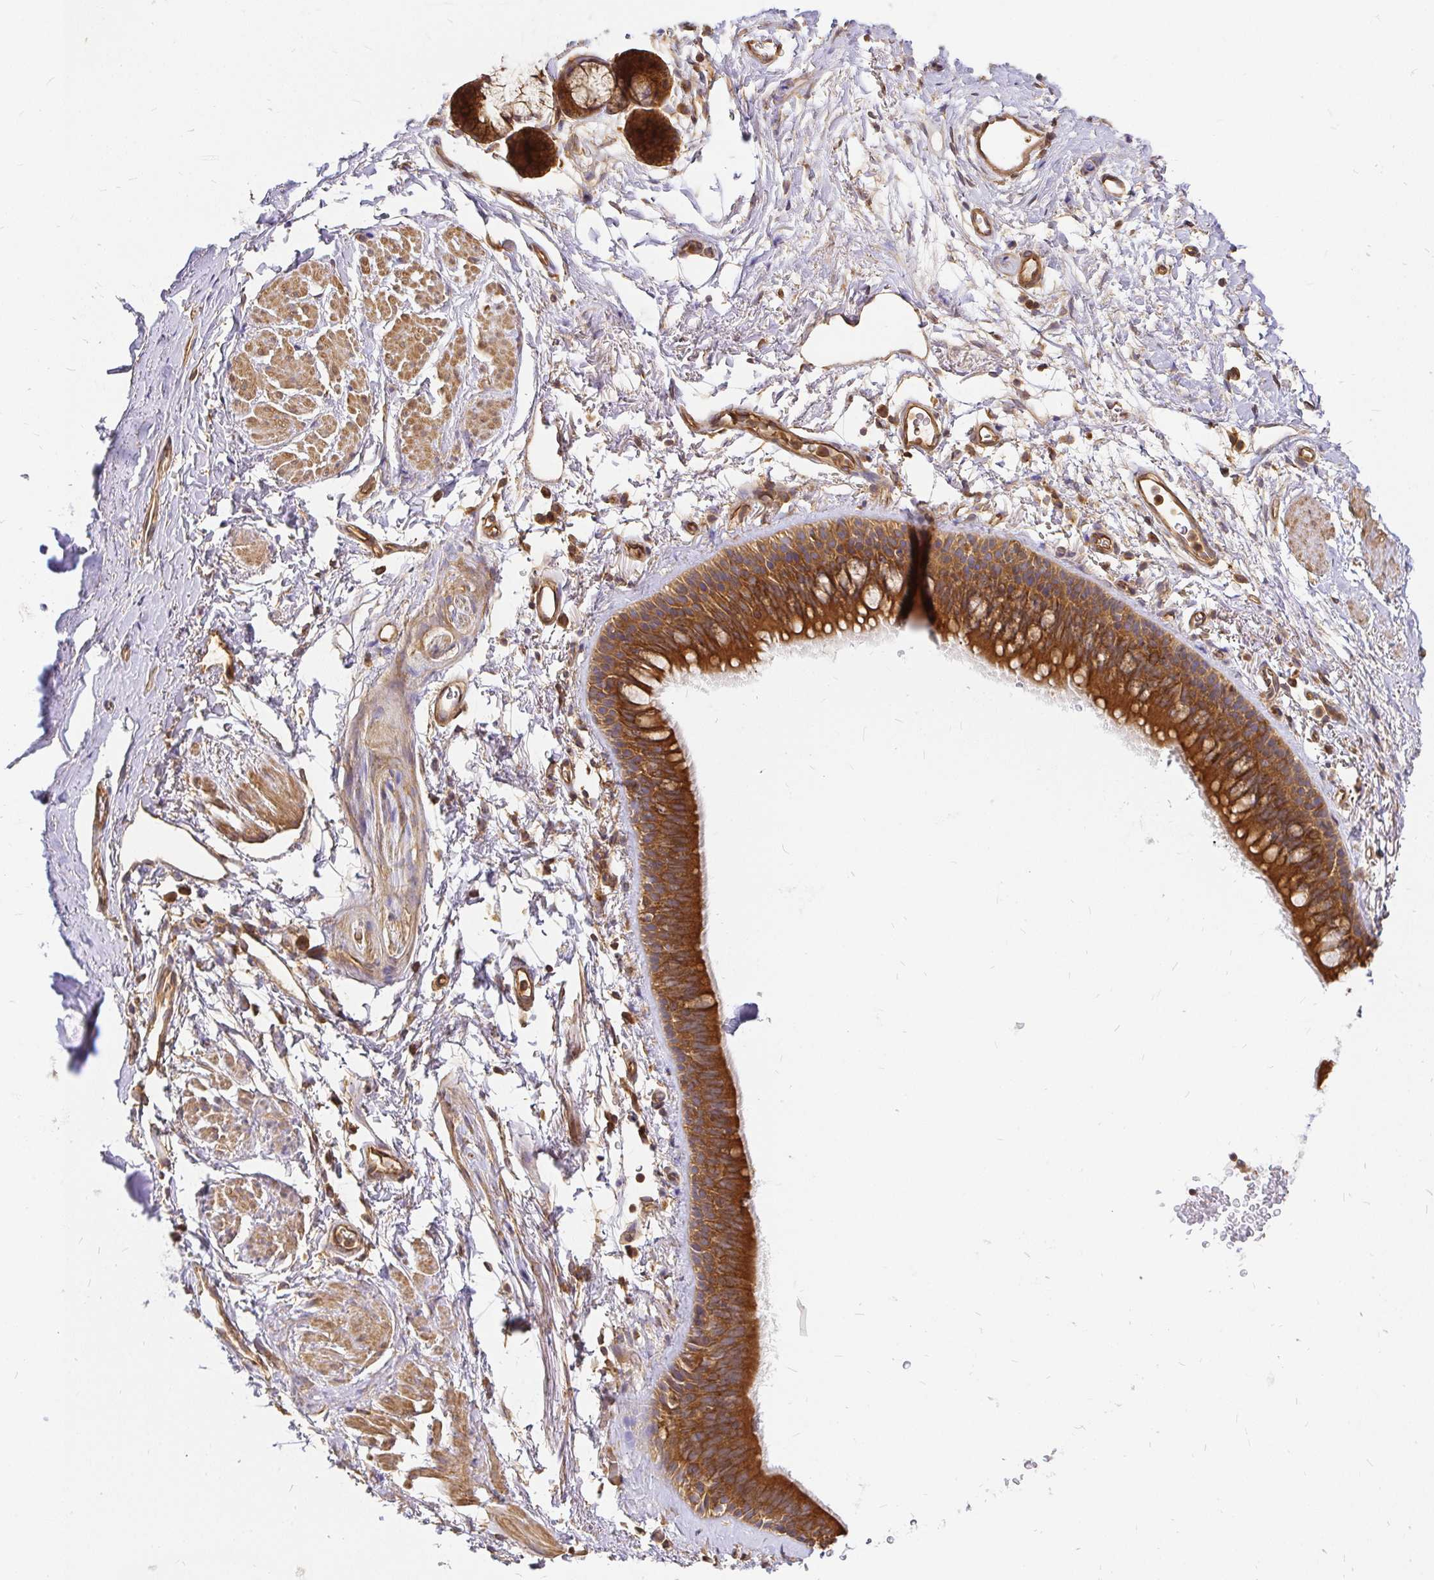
{"staining": {"intensity": "moderate", "quantity": "25%-75%", "location": "cytoplasmic/membranous"}, "tissue": "adipose tissue", "cell_type": "Adipocytes", "image_type": "normal", "snomed": [{"axis": "morphology", "description": "Normal tissue, NOS"}, {"axis": "topography", "description": "Lymph node"}, {"axis": "topography", "description": "Cartilage tissue"}, {"axis": "topography", "description": "Bronchus"}], "caption": "About 25%-75% of adipocytes in unremarkable human adipose tissue demonstrate moderate cytoplasmic/membranous protein positivity as visualized by brown immunohistochemical staining.", "gene": "KIF5B", "patient": {"sex": "female", "age": 70}}